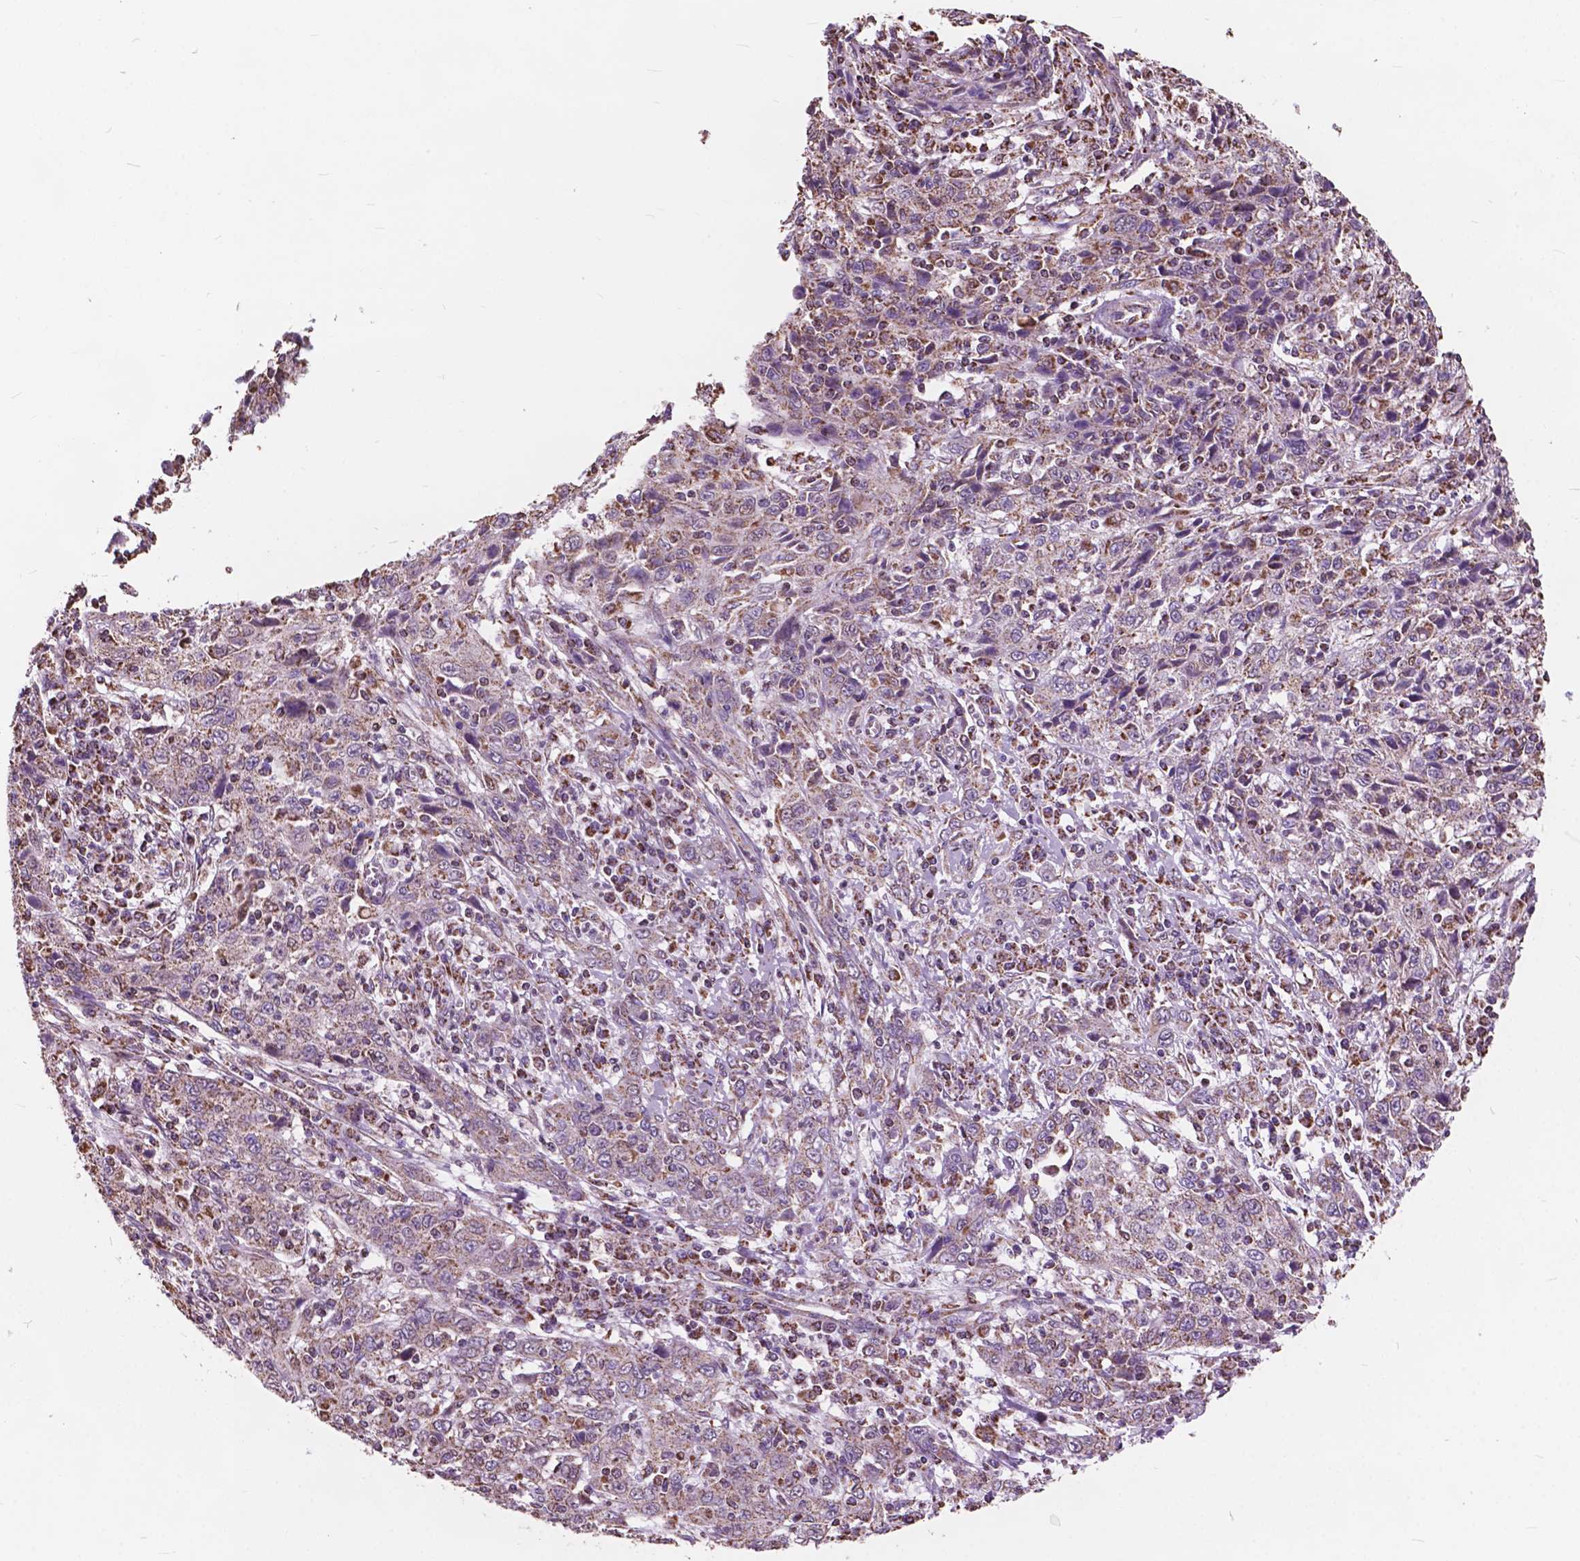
{"staining": {"intensity": "moderate", "quantity": "<25%", "location": "cytoplasmic/membranous"}, "tissue": "cervical cancer", "cell_type": "Tumor cells", "image_type": "cancer", "snomed": [{"axis": "morphology", "description": "Squamous cell carcinoma, NOS"}, {"axis": "topography", "description": "Cervix"}], "caption": "Brown immunohistochemical staining in cervical cancer (squamous cell carcinoma) exhibits moderate cytoplasmic/membranous expression in about <25% of tumor cells. The staining is performed using DAB (3,3'-diaminobenzidine) brown chromogen to label protein expression. The nuclei are counter-stained blue using hematoxylin.", "gene": "SCOC", "patient": {"sex": "female", "age": 46}}